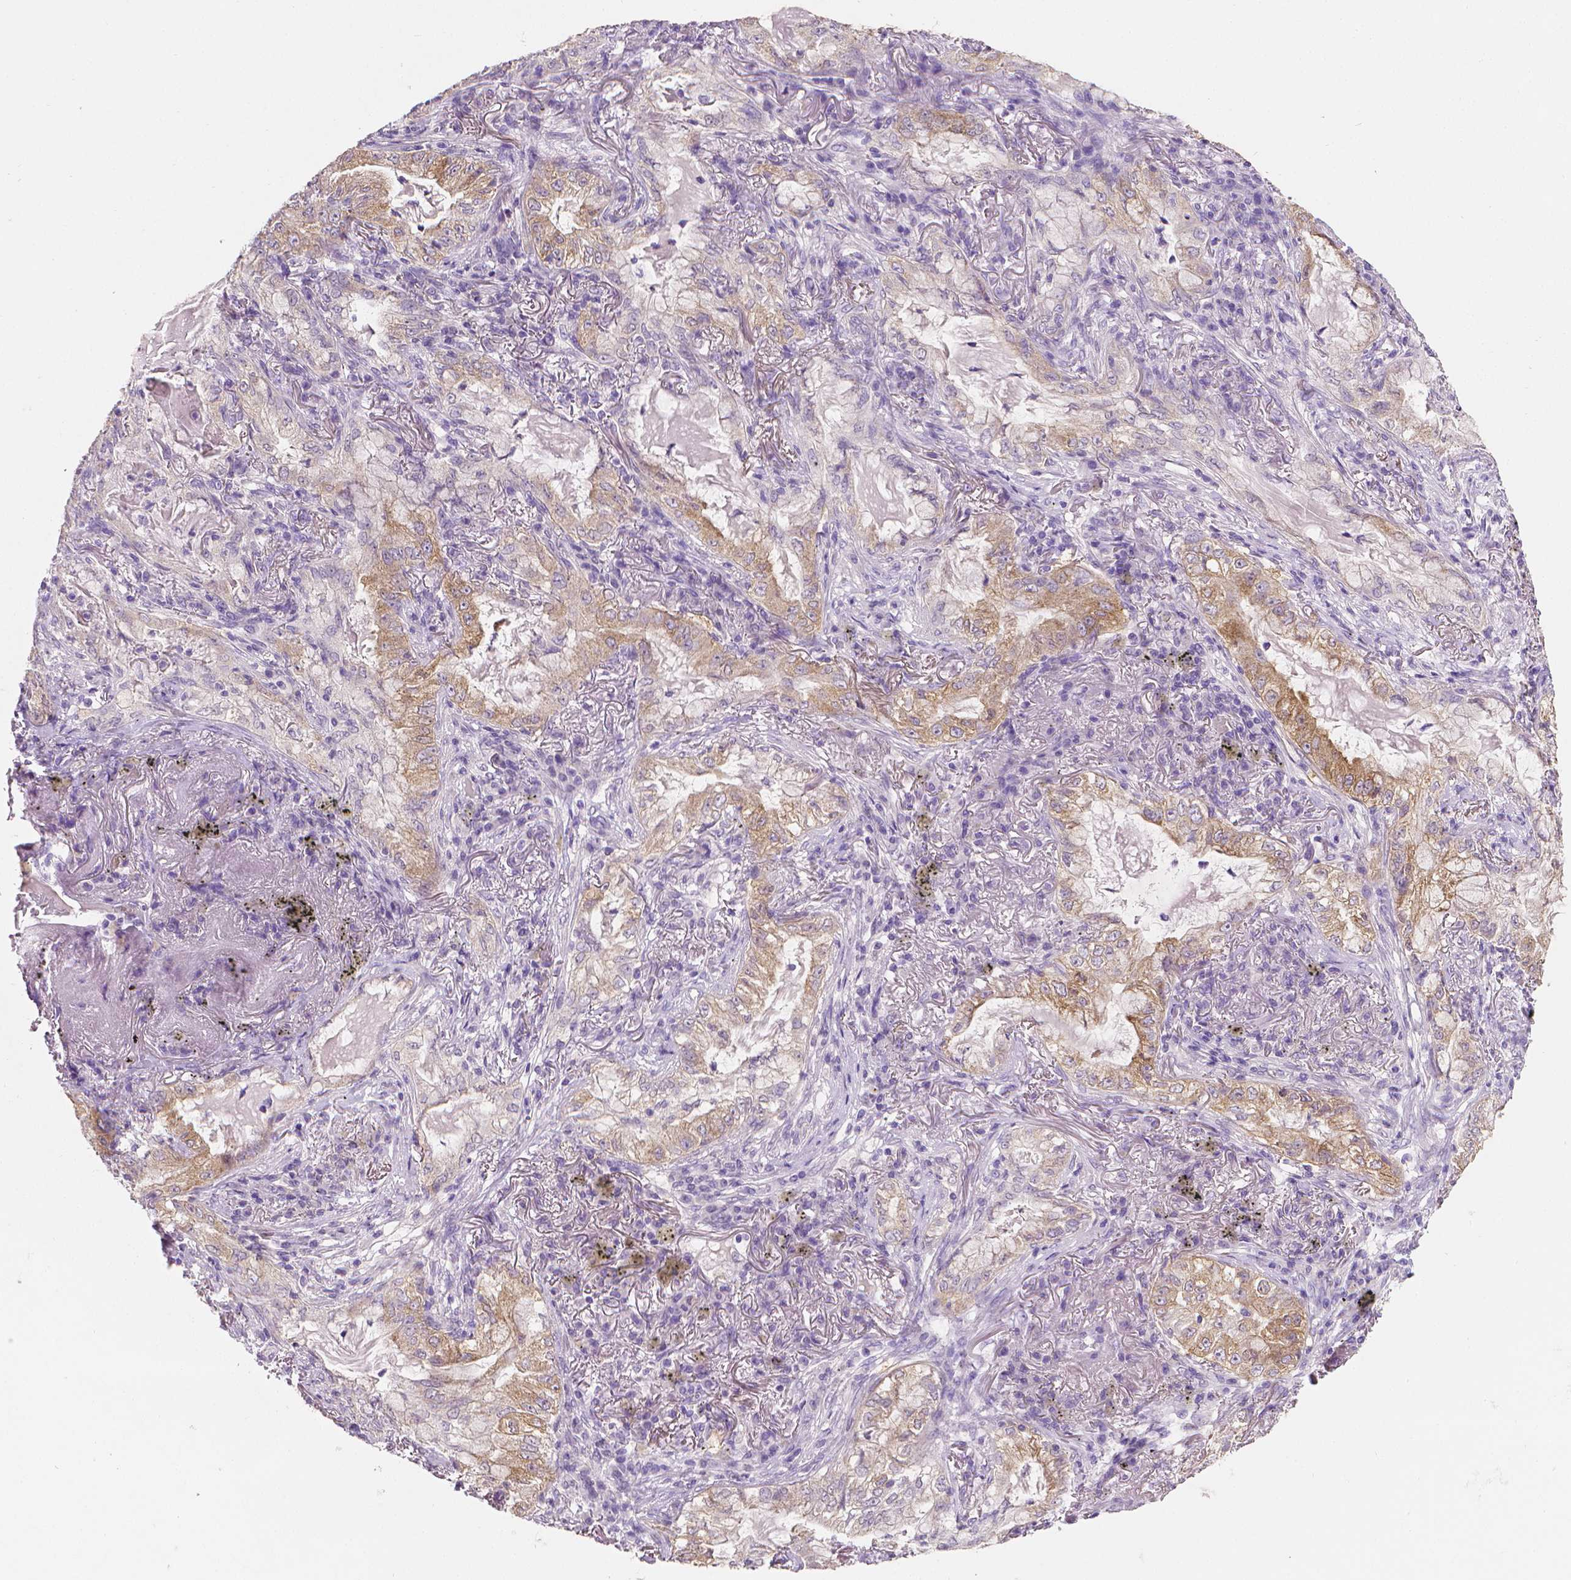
{"staining": {"intensity": "weak", "quantity": "<25%", "location": "cytoplasmic/membranous"}, "tissue": "lung cancer", "cell_type": "Tumor cells", "image_type": "cancer", "snomed": [{"axis": "morphology", "description": "Adenocarcinoma, NOS"}, {"axis": "topography", "description": "Lung"}], "caption": "DAB (3,3'-diaminobenzidine) immunohistochemical staining of human adenocarcinoma (lung) shows no significant expression in tumor cells. (Immunohistochemistry, brightfield microscopy, high magnification).", "gene": "FASN", "patient": {"sex": "female", "age": 73}}